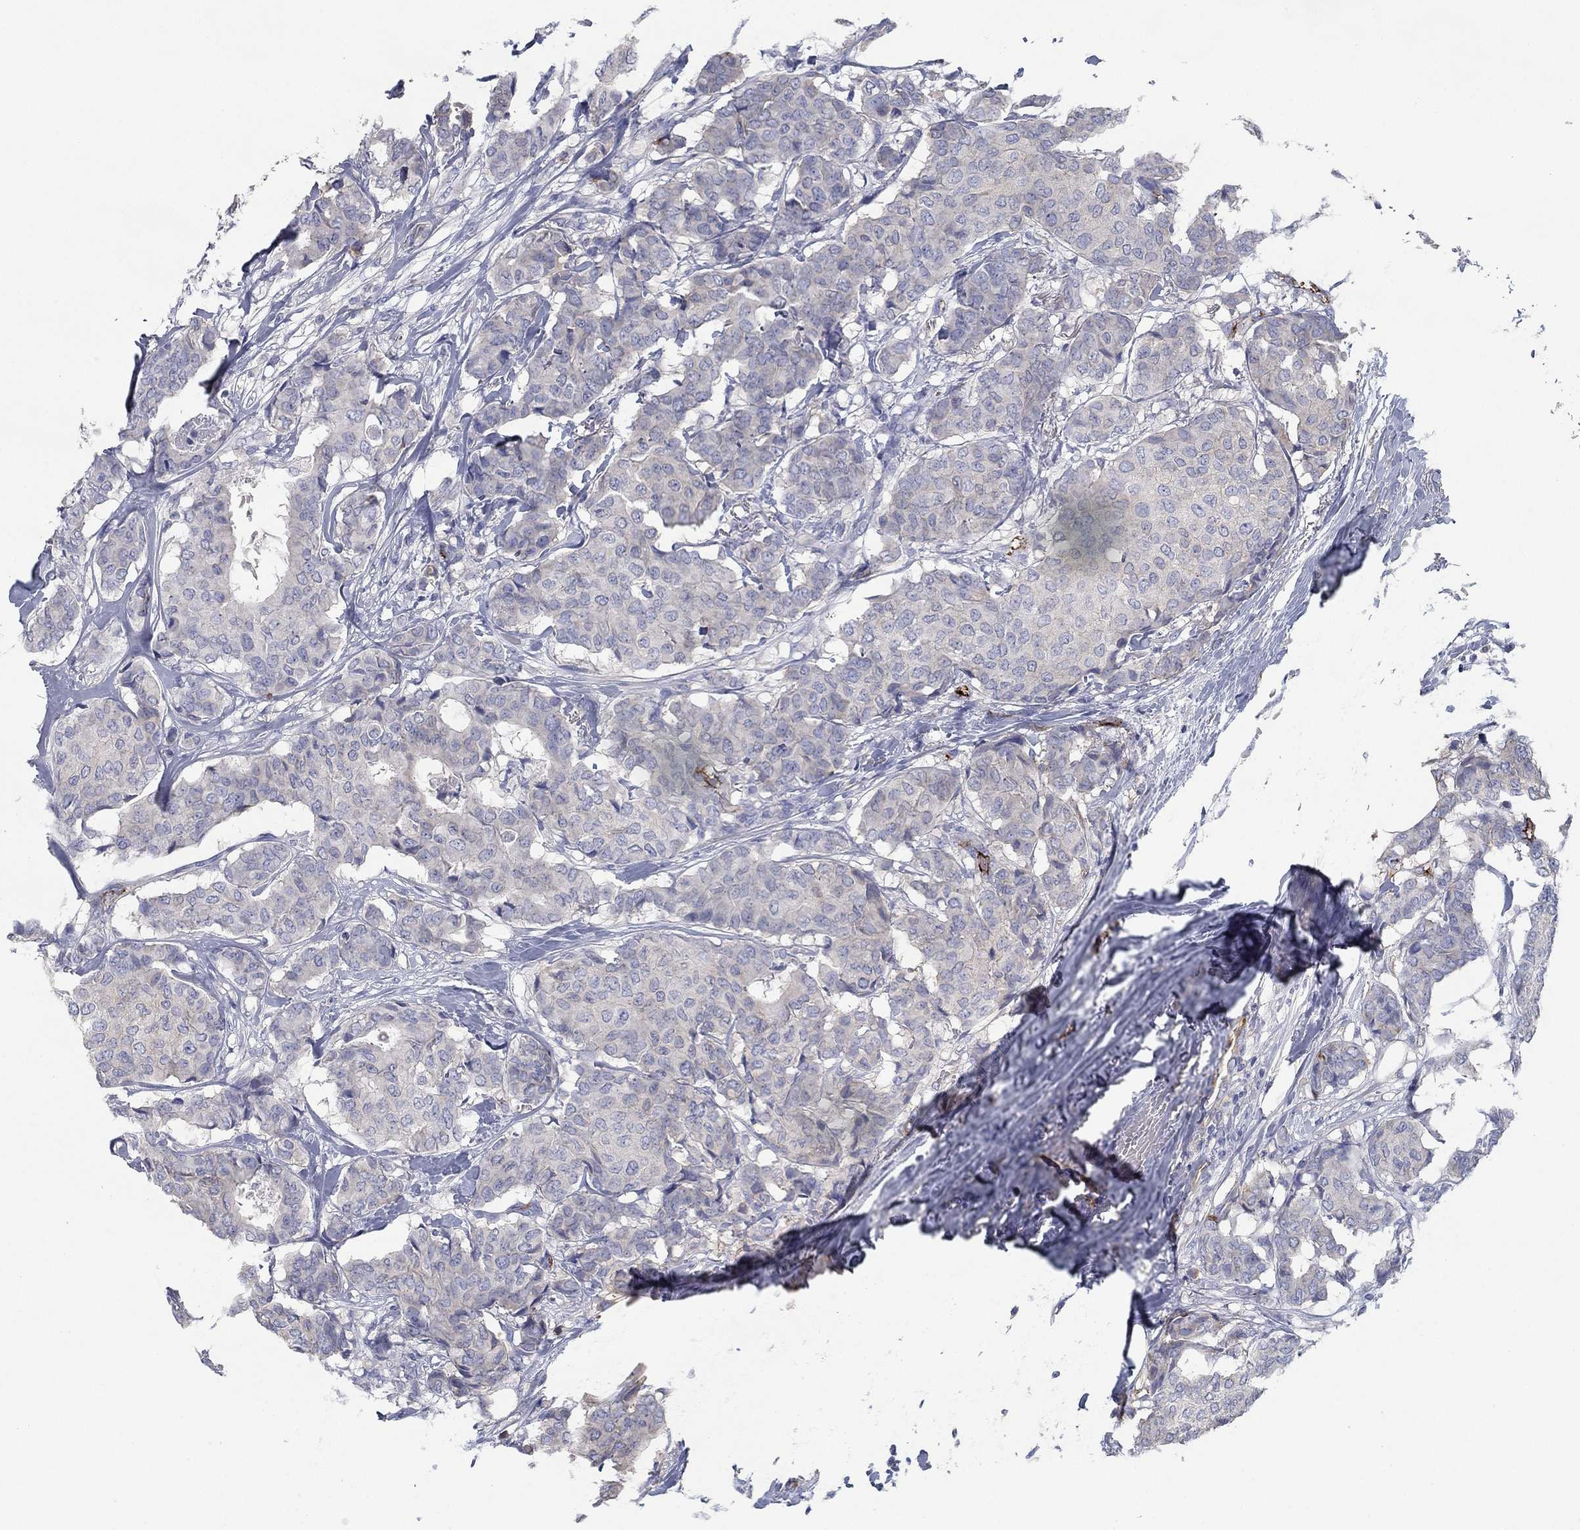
{"staining": {"intensity": "negative", "quantity": "none", "location": "none"}, "tissue": "breast cancer", "cell_type": "Tumor cells", "image_type": "cancer", "snomed": [{"axis": "morphology", "description": "Duct carcinoma"}, {"axis": "topography", "description": "Breast"}], "caption": "Protein analysis of breast intraductal carcinoma exhibits no significant positivity in tumor cells. The staining was performed using DAB to visualize the protein expression in brown, while the nuclei were stained in blue with hematoxylin (Magnification: 20x).", "gene": "APOC3", "patient": {"sex": "female", "age": 75}}